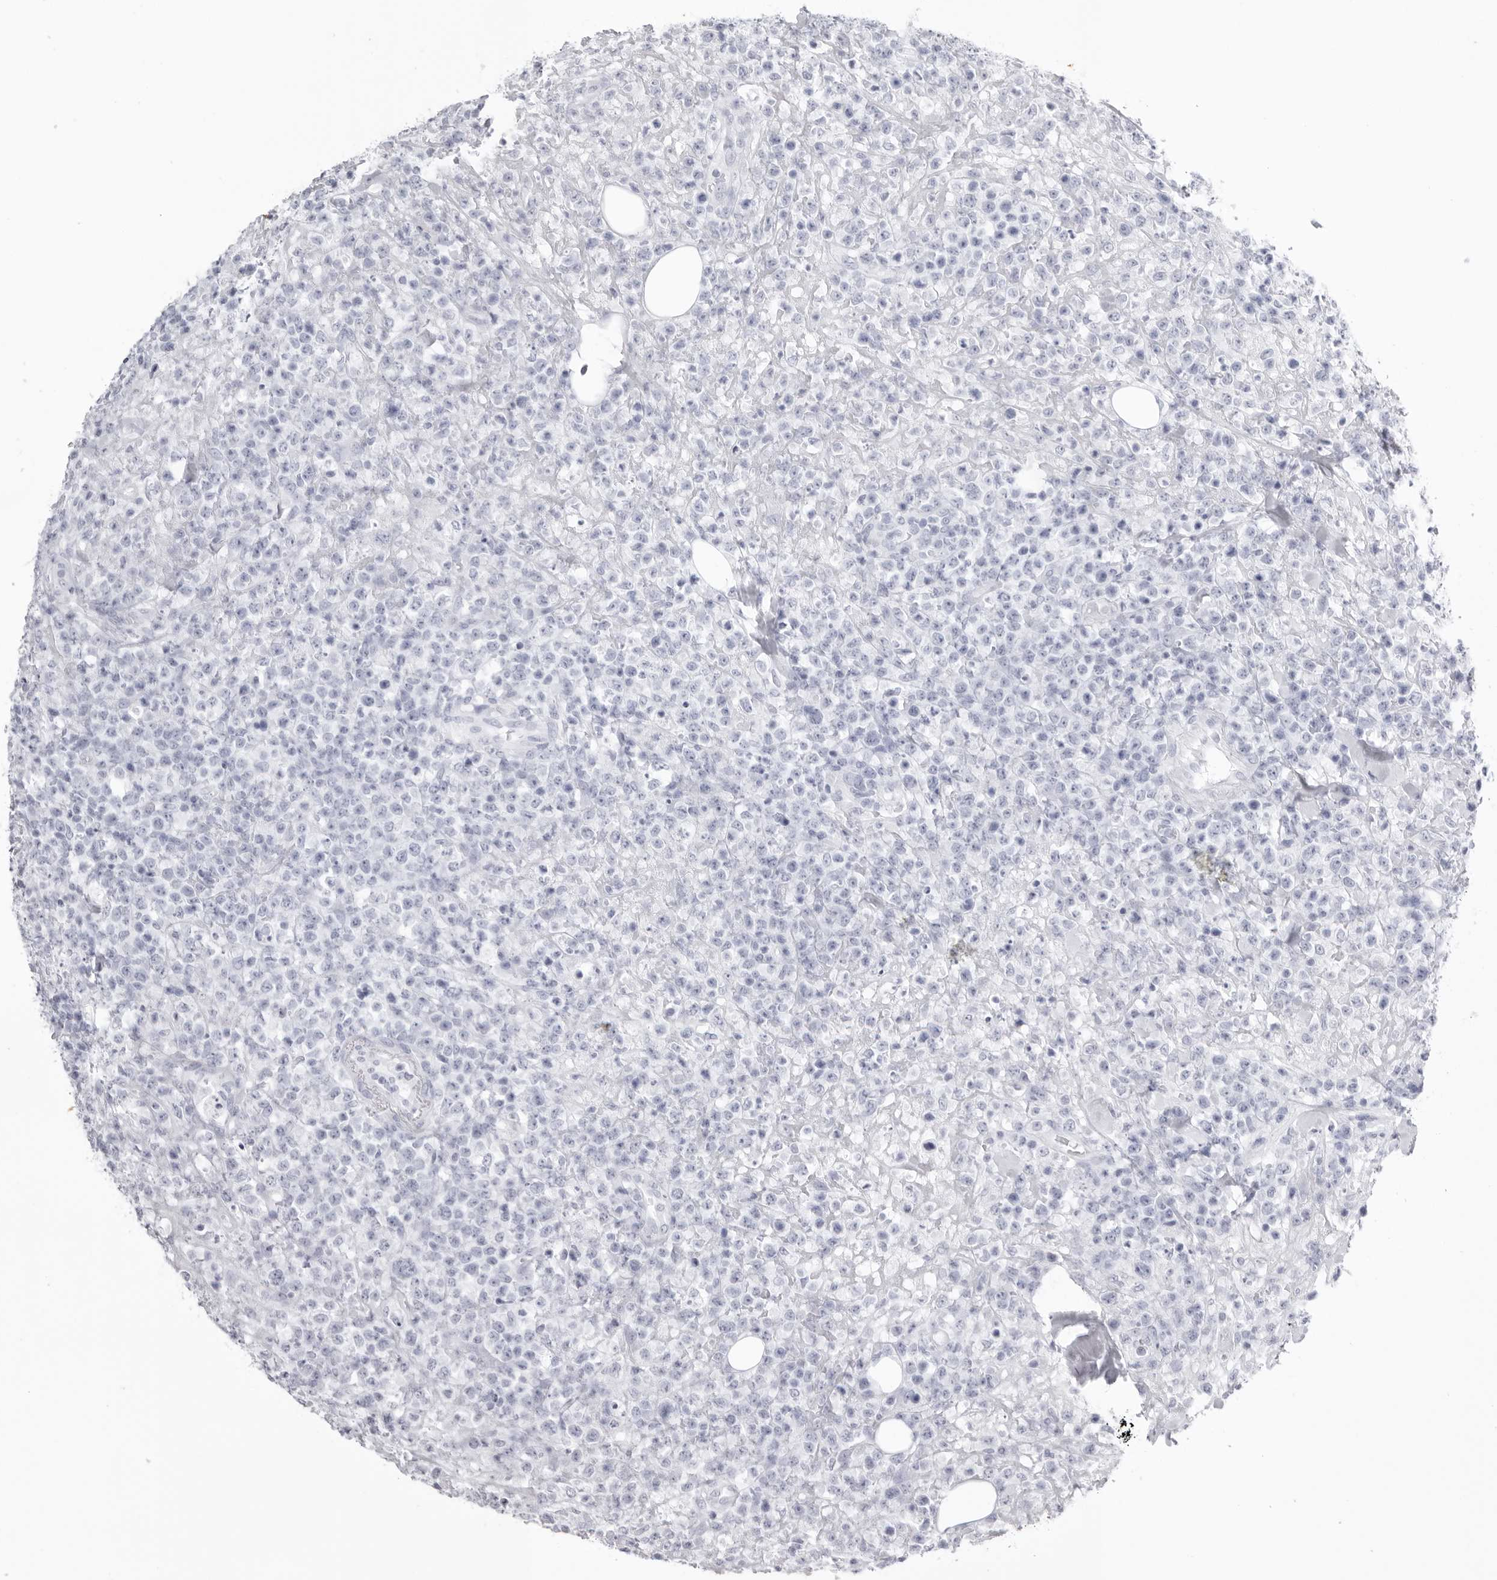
{"staining": {"intensity": "negative", "quantity": "none", "location": "none"}, "tissue": "lymphoma", "cell_type": "Tumor cells", "image_type": "cancer", "snomed": [{"axis": "morphology", "description": "Malignant lymphoma, non-Hodgkin's type, High grade"}, {"axis": "topography", "description": "Colon"}], "caption": "The image displays no significant staining in tumor cells of malignant lymphoma, non-Hodgkin's type (high-grade). (Brightfield microscopy of DAB IHC at high magnification).", "gene": "KLK9", "patient": {"sex": "female", "age": 53}}